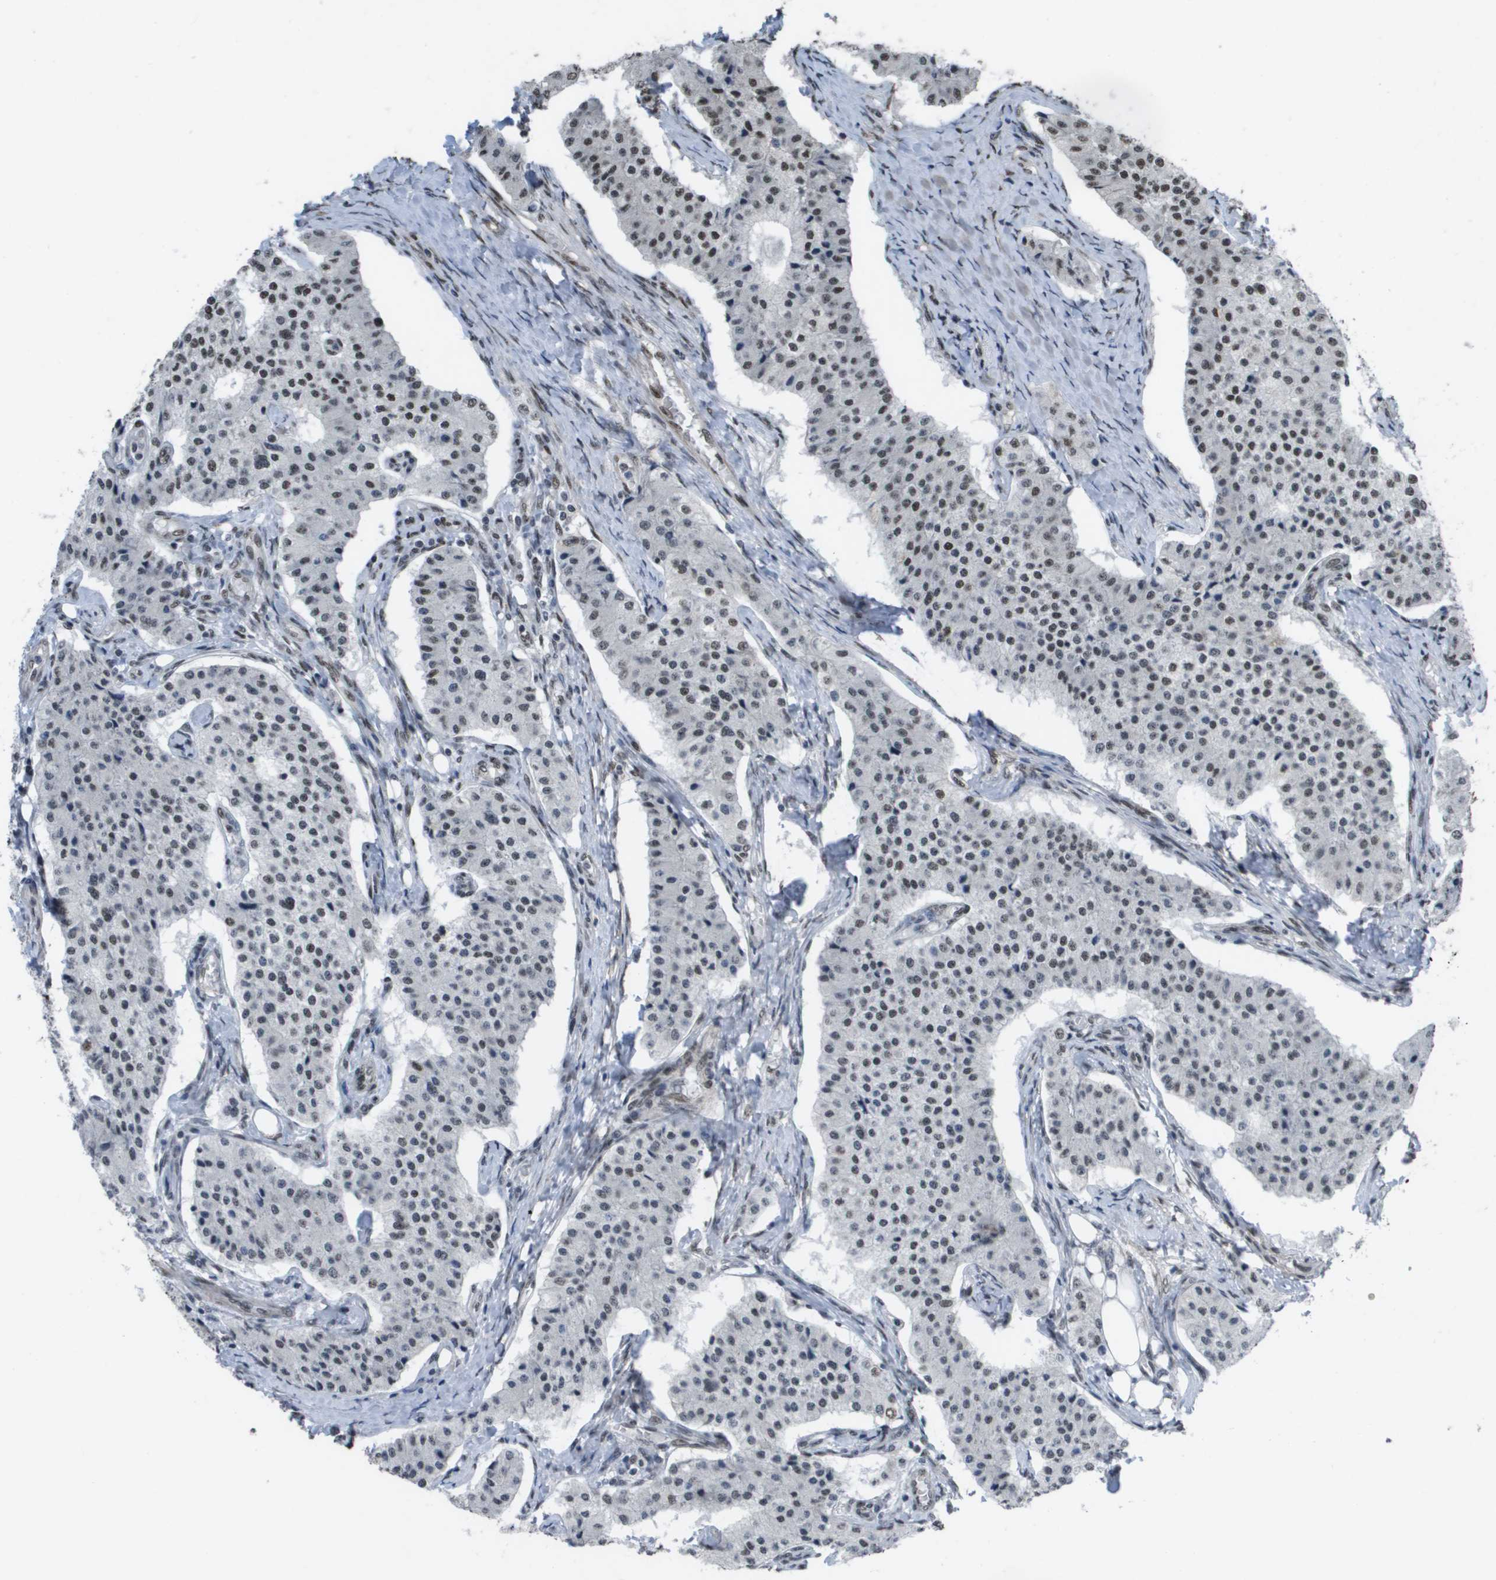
{"staining": {"intensity": "moderate", "quantity": "25%-75%", "location": "nuclear"}, "tissue": "carcinoid", "cell_type": "Tumor cells", "image_type": "cancer", "snomed": [{"axis": "morphology", "description": "Carcinoid, malignant, NOS"}, {"axis": "topography", "description": "Colon"}], "caption": "Human carcinoid (malignant) stained with a protein marker displays moderate staining in tumor cells.", "gene": "CDT1", "patient": {"sex": "female", "age": 52}}